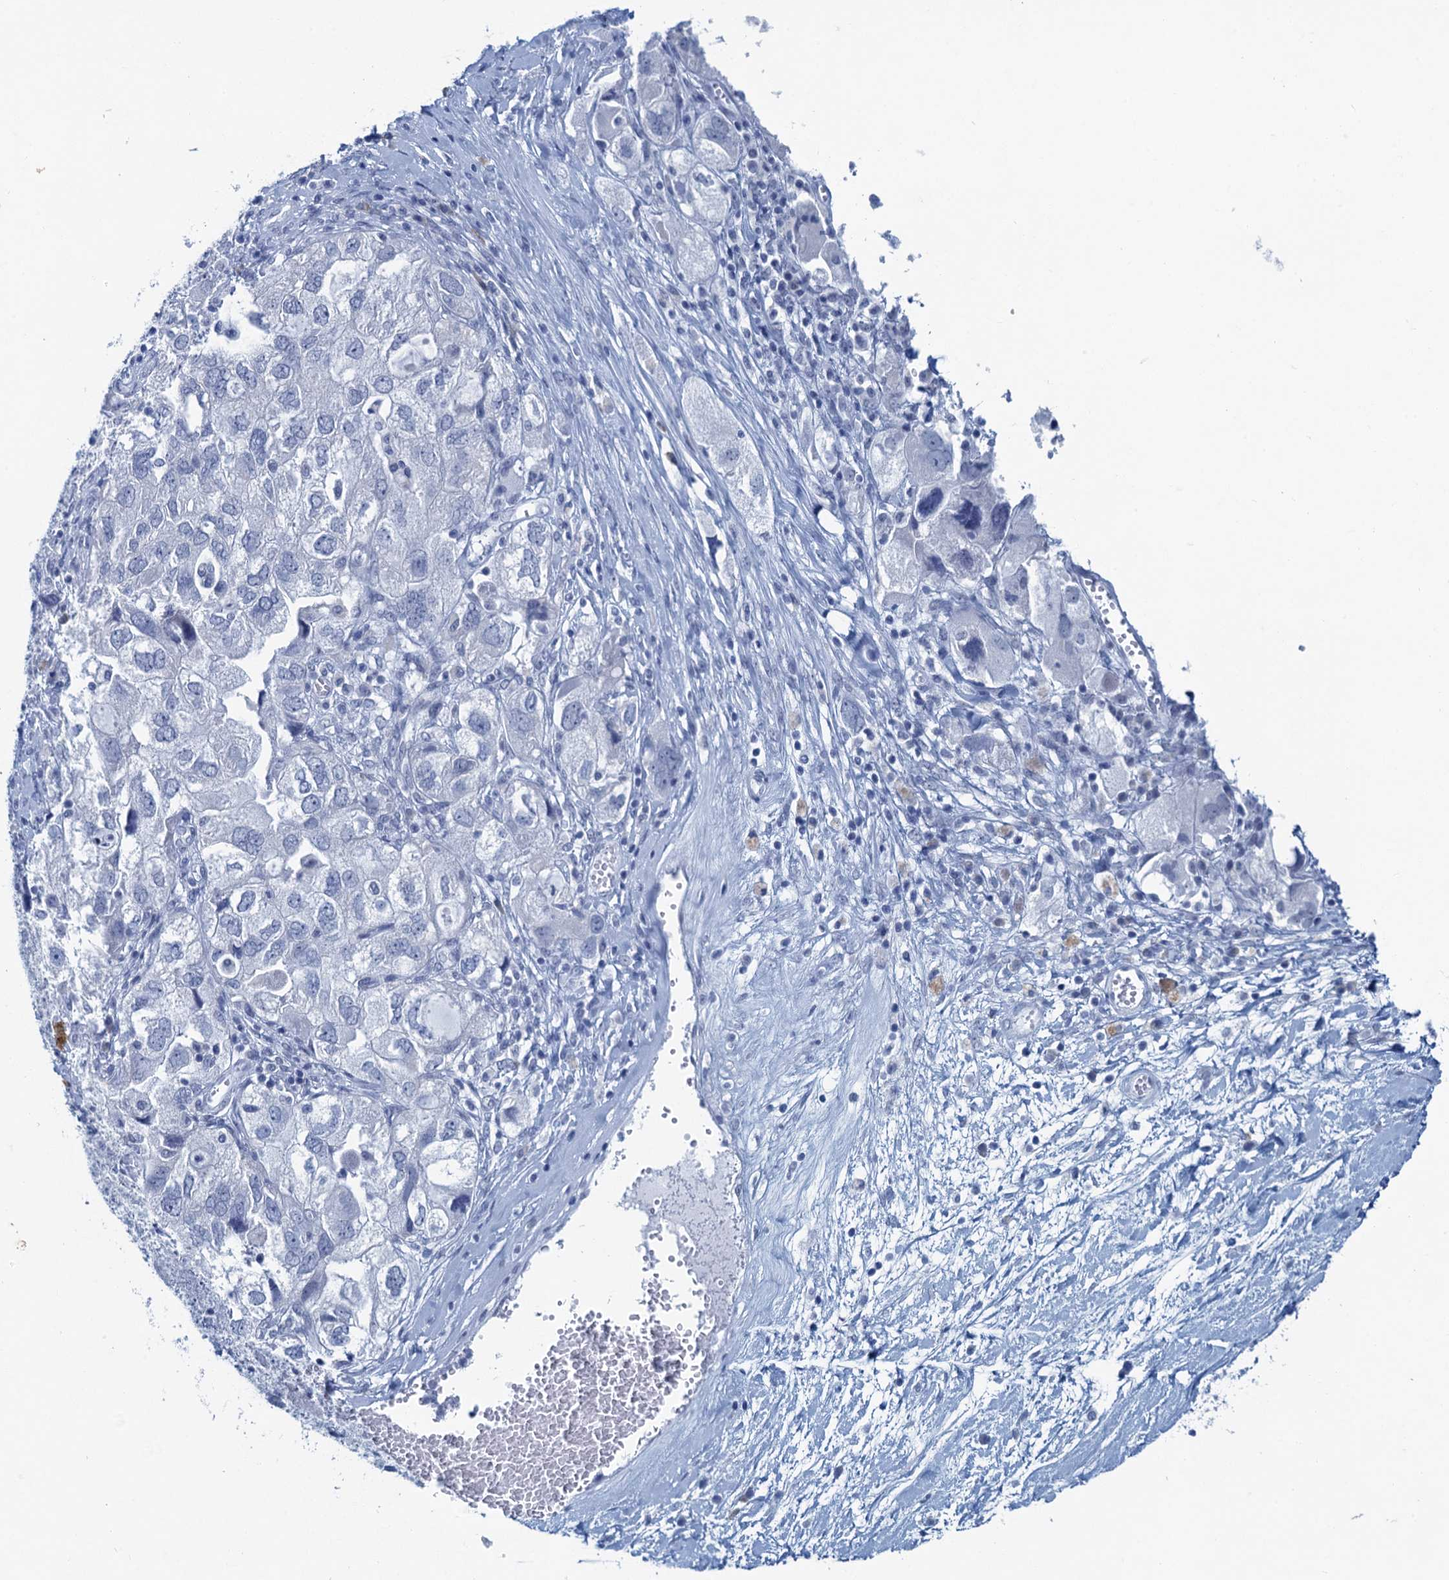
{"staining": {"intensity": "negative", "quantity": "none", "location": "none"}, "tissue": "ovarian cancer", "cell_type": "Tumor cells", "image_type": "cancer", "snomed": [{"axis": "morphology", "description": "Carcinoma, NOS"}, {"axis": "morphology", "description": "Cystadenocarcinoma, serous, NOS"}, {"axis": "topography", "description": "Ovary"}], "caption": "The image exhibits no significant staining in tumor cells of ovarian carcinoma.", "gene": "HAPSTR1", "patient": {"sex": "female", "age": 69}}